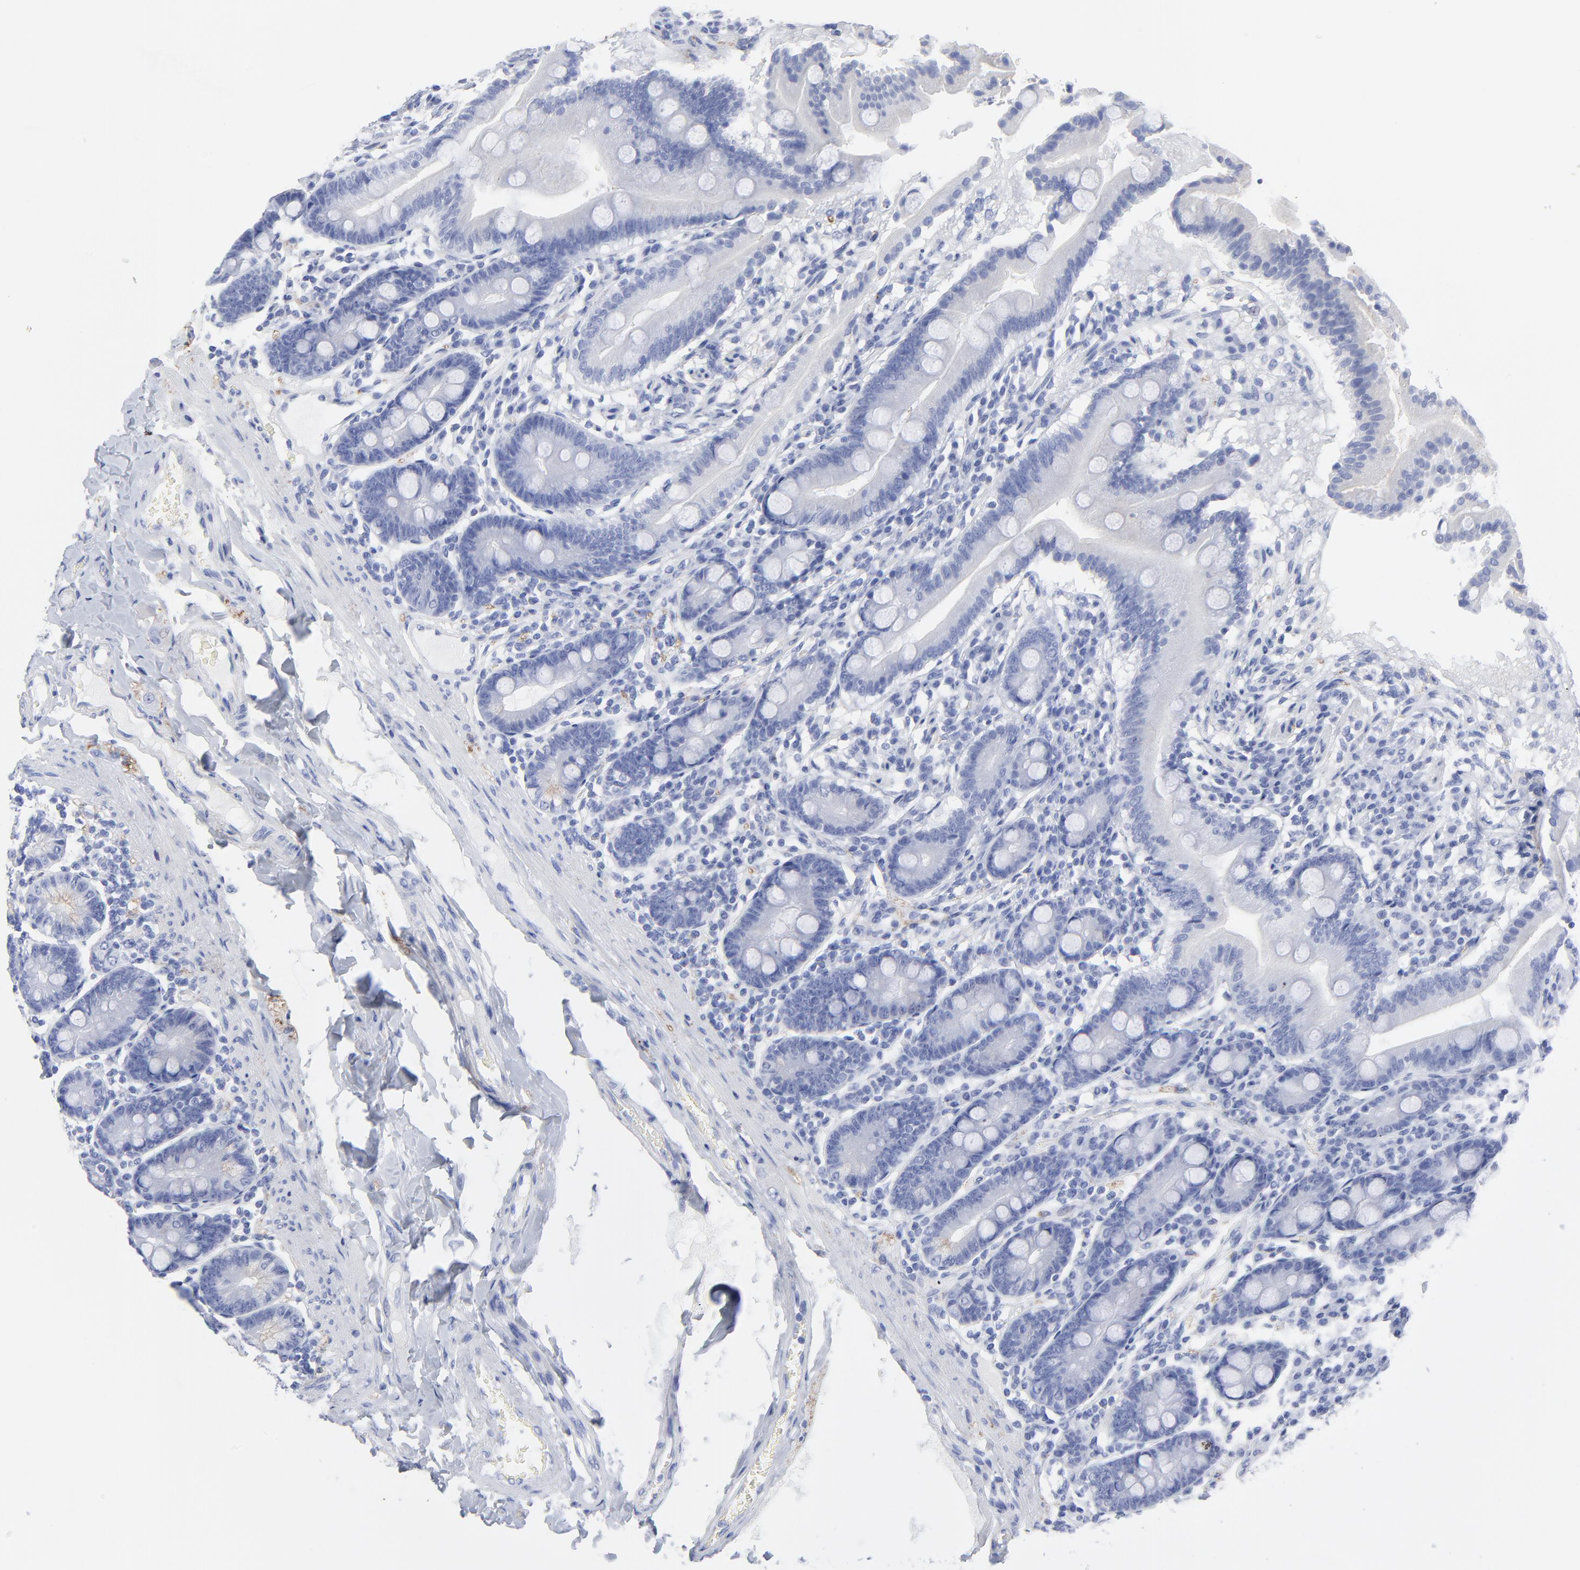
{"staining": {"intensity": "negative", "quantity": "none", "location": "none"}, "tissue": "duodenum", "cell_type": "Glandular cells", "image_type": "normal", "snomed": [{"axis": "morphology", "description": "Normal tissue, NOS"}, {"axis": "topography", "description": "Duodenum"}], "caption": "This is an immunohistochemistry micrograph of benign duodenum. There is no staining in glandular cells.", "gene": "CNTN3", "patient": {"sex": "male", "age": 50}}